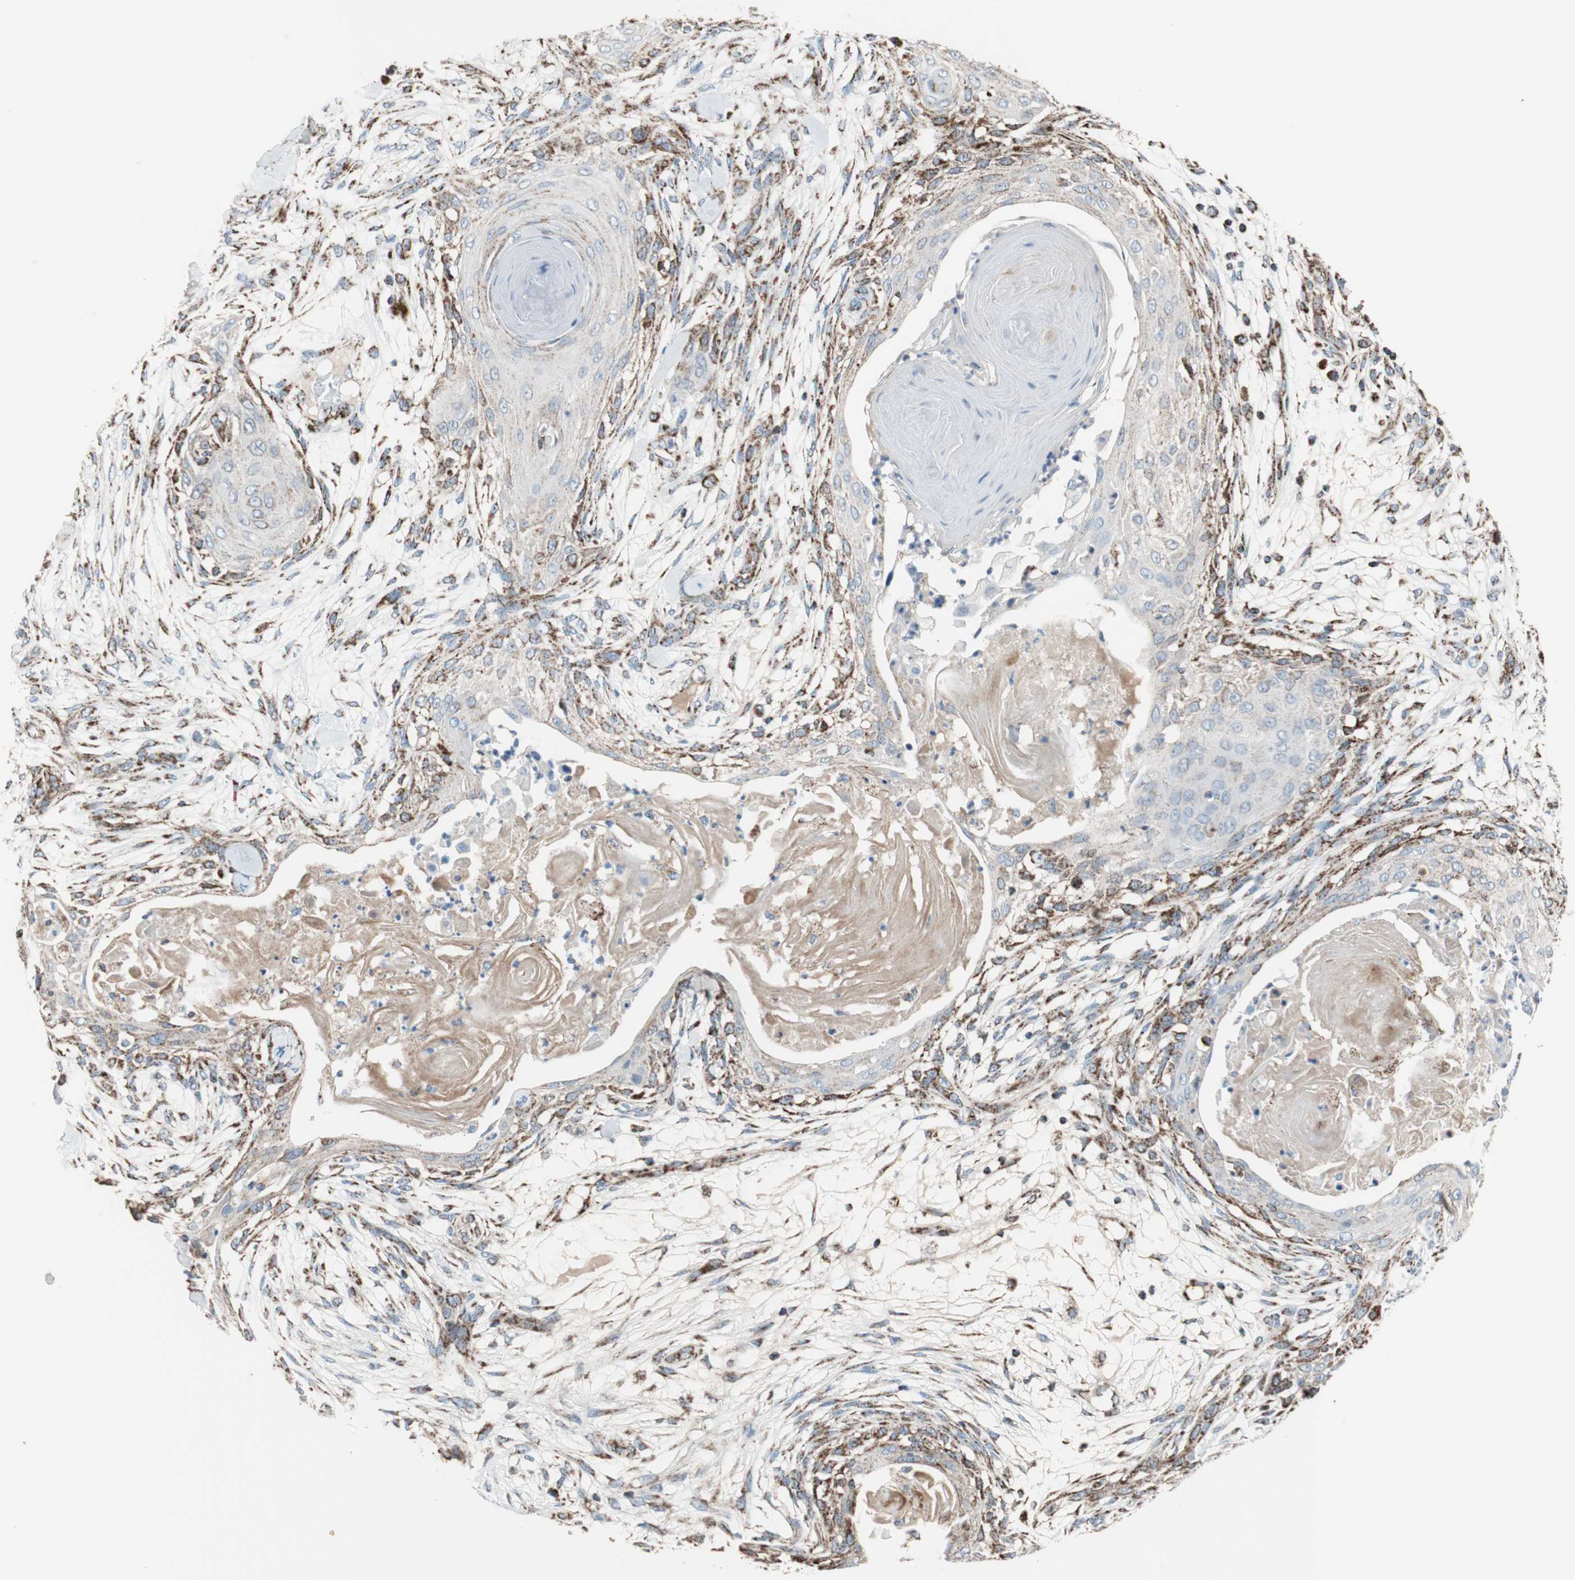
{"staining": {"intensity": "strong", "quantity": ">75%", "location": "cytoplasmic/membranous"}, "tissue": "skin cancer", "cell_type": "Tumor cells", "image_type": "cancer", "snomed": [{"axis": "morphology", "description": "Squamous cell carcinoma, NOS"}, {"axis": "topography", "description": "Skin"}], "caption": "An immunohistochemistry (IHC) micrograph of neoplastic tissue is shown. Protein staining in brown labels strong cytoplasmic/membranous positivity in skin cancer within tumor cells. The protein is stained brown, and the nuclei are stained in blue (DAB (3,3'-diaminobenzidine) IHC with brightfield microscopy, high magnification).", "gene": "PCSK4", "patient": {"sex": "female", "age": 59}}